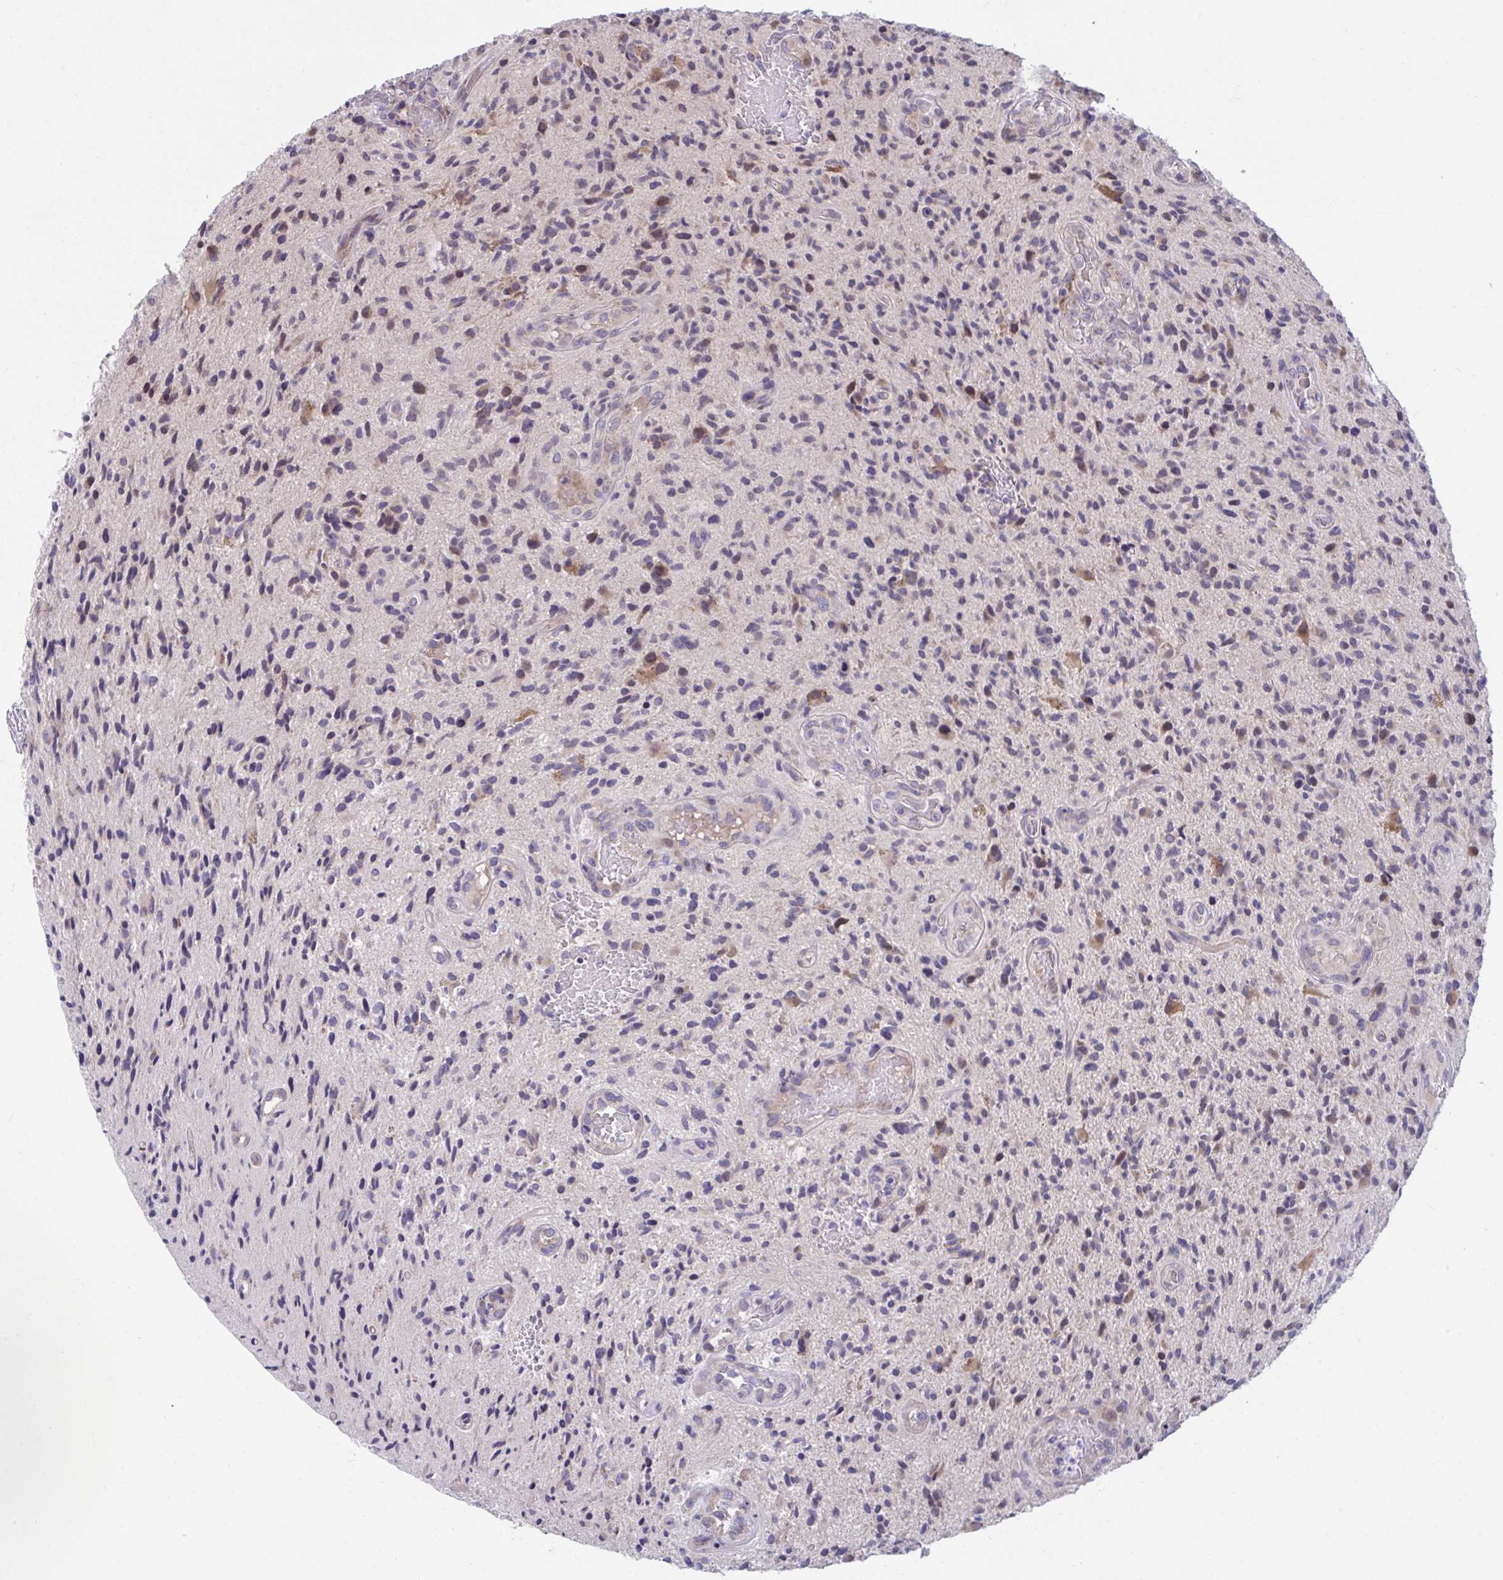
{"staining": {"intensity": "negative", "quantity": "none", "location": "none"}, "tissue": "glioma", "cell_type": "Tumor cells", "image_type": "cancer", "snomed": [{"axis": "morphology", "description": "Glioma, malignant, High grade"}, {"axis": "topography", "description": "Brain"}], "caption": "DAB (3,3'-diaminobenzidine) immunohistochemical staining of human glioma displays no significant expression in tumor cells.", "gene": "SUSD4", "patient": {"sex": "male", "age": 55}}